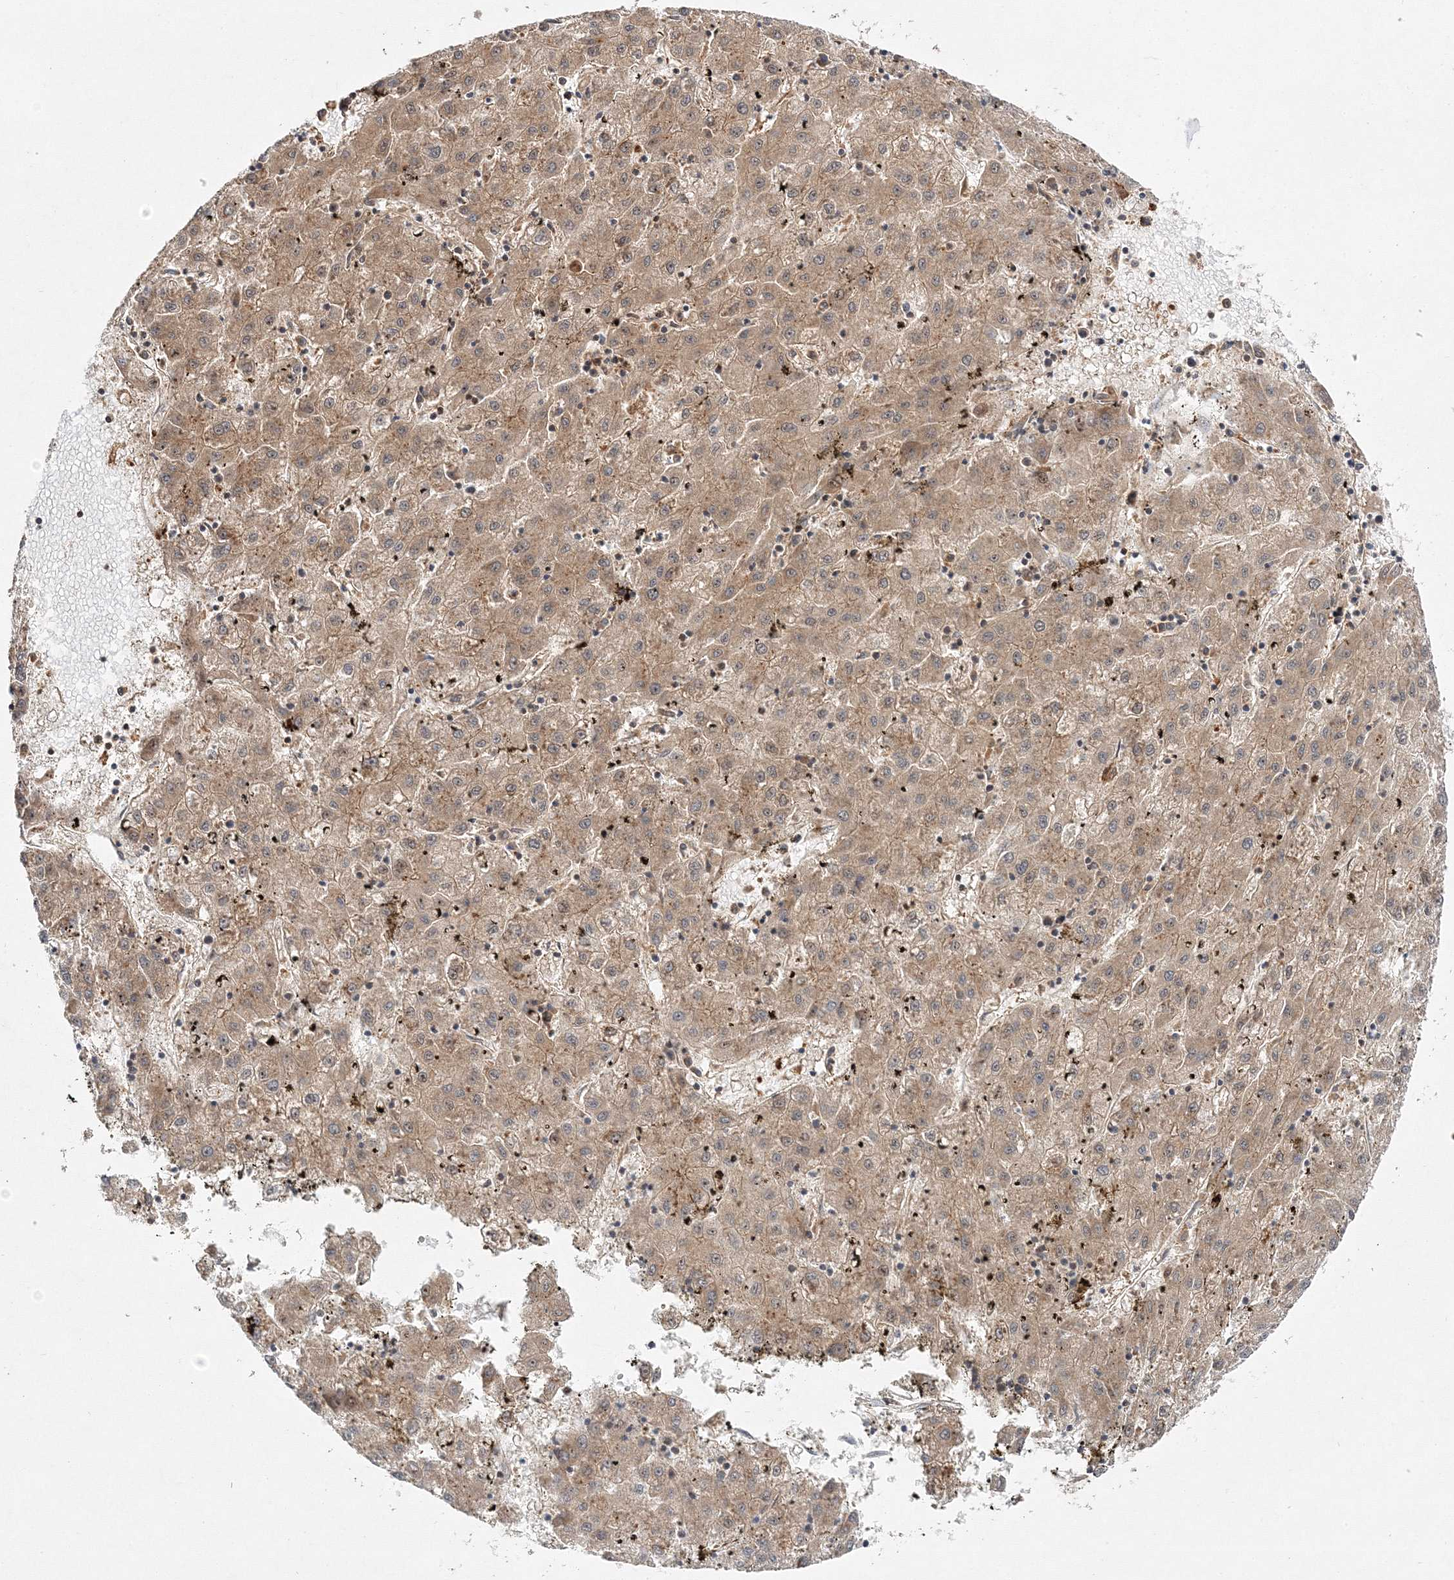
{"staining": {"intensity": "moderate", "quantity": ">75%", "location": "cytoplasmic/membranous"}, "tissue": "liver cancer", "cell_type": "Tumor cells", "image_type": "cancer", "snomed": [{"axis": "morphology", "description": "Carcinoma, Hepatocellular, NOS"}, {"axis": "topography", "description": "Liver"}], "caption": "Protein expression by immunohistochemistry (IHC) shows moderate cytoplasmic/membranous positivity in about >75% of tumor cells in liver hepatocellular carcinoma.", "gene": "WDR37", "patient": {"sex": "male", "age": 72}}